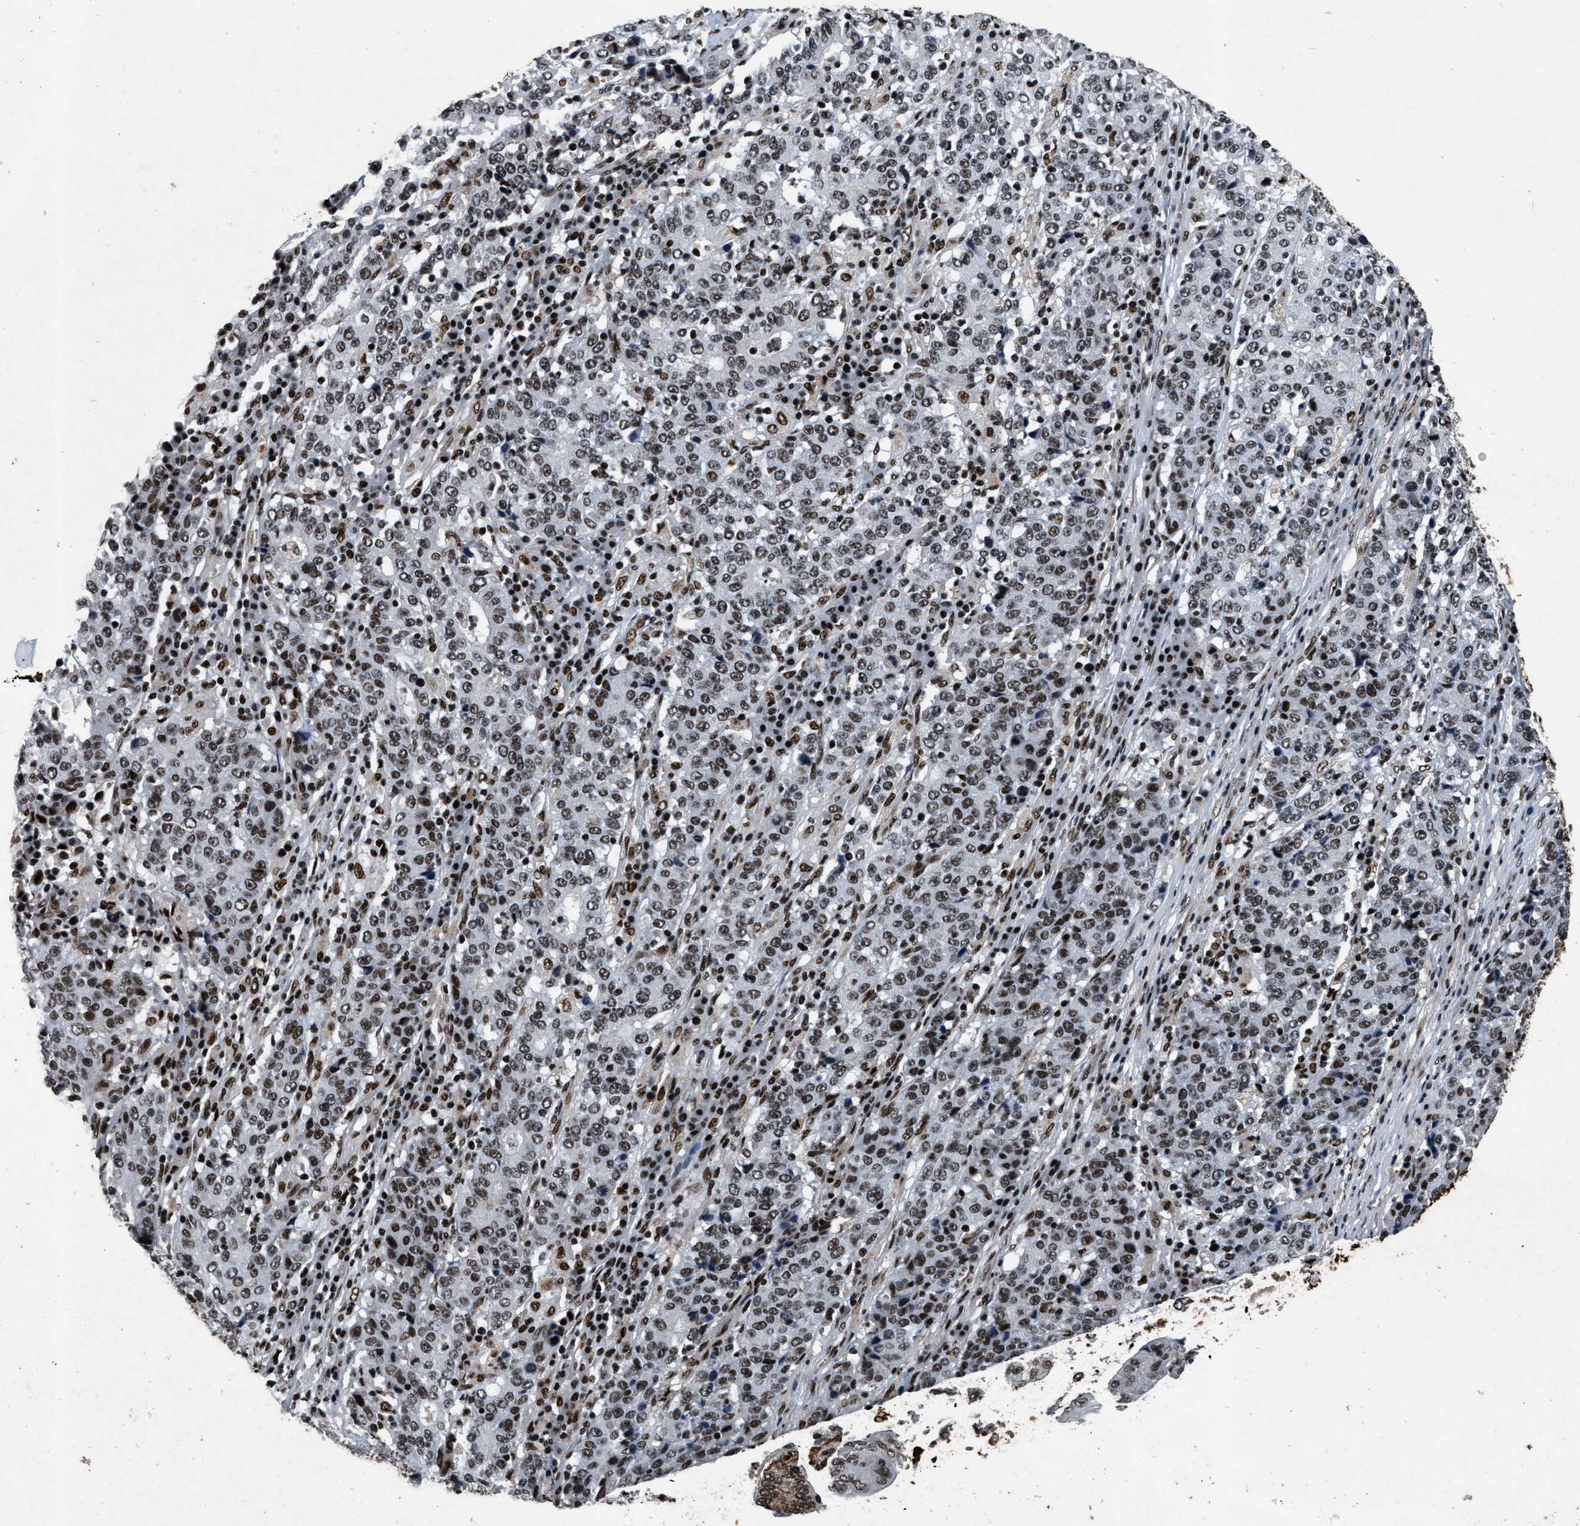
{"staining": {"intensity": "moderate", "quantity": ">75%", "location": "nuclear"}, "tissue": "stomach cancer", "cell_type": "Tumor cells", "image_type": "cancer", "snomed": [{"axis": "morphology", "description": "Adenocarcinoma, NOS"}, {"axis": "topography", "description": "Stomach"}], "caption": "Stomach adenocarcinoma stained with a brown dye shows moderate nuclear positive staining in about >75% of tumor cells.", "gene": "SMARCB1", "patient": {"sex": "female", "age": 65}}